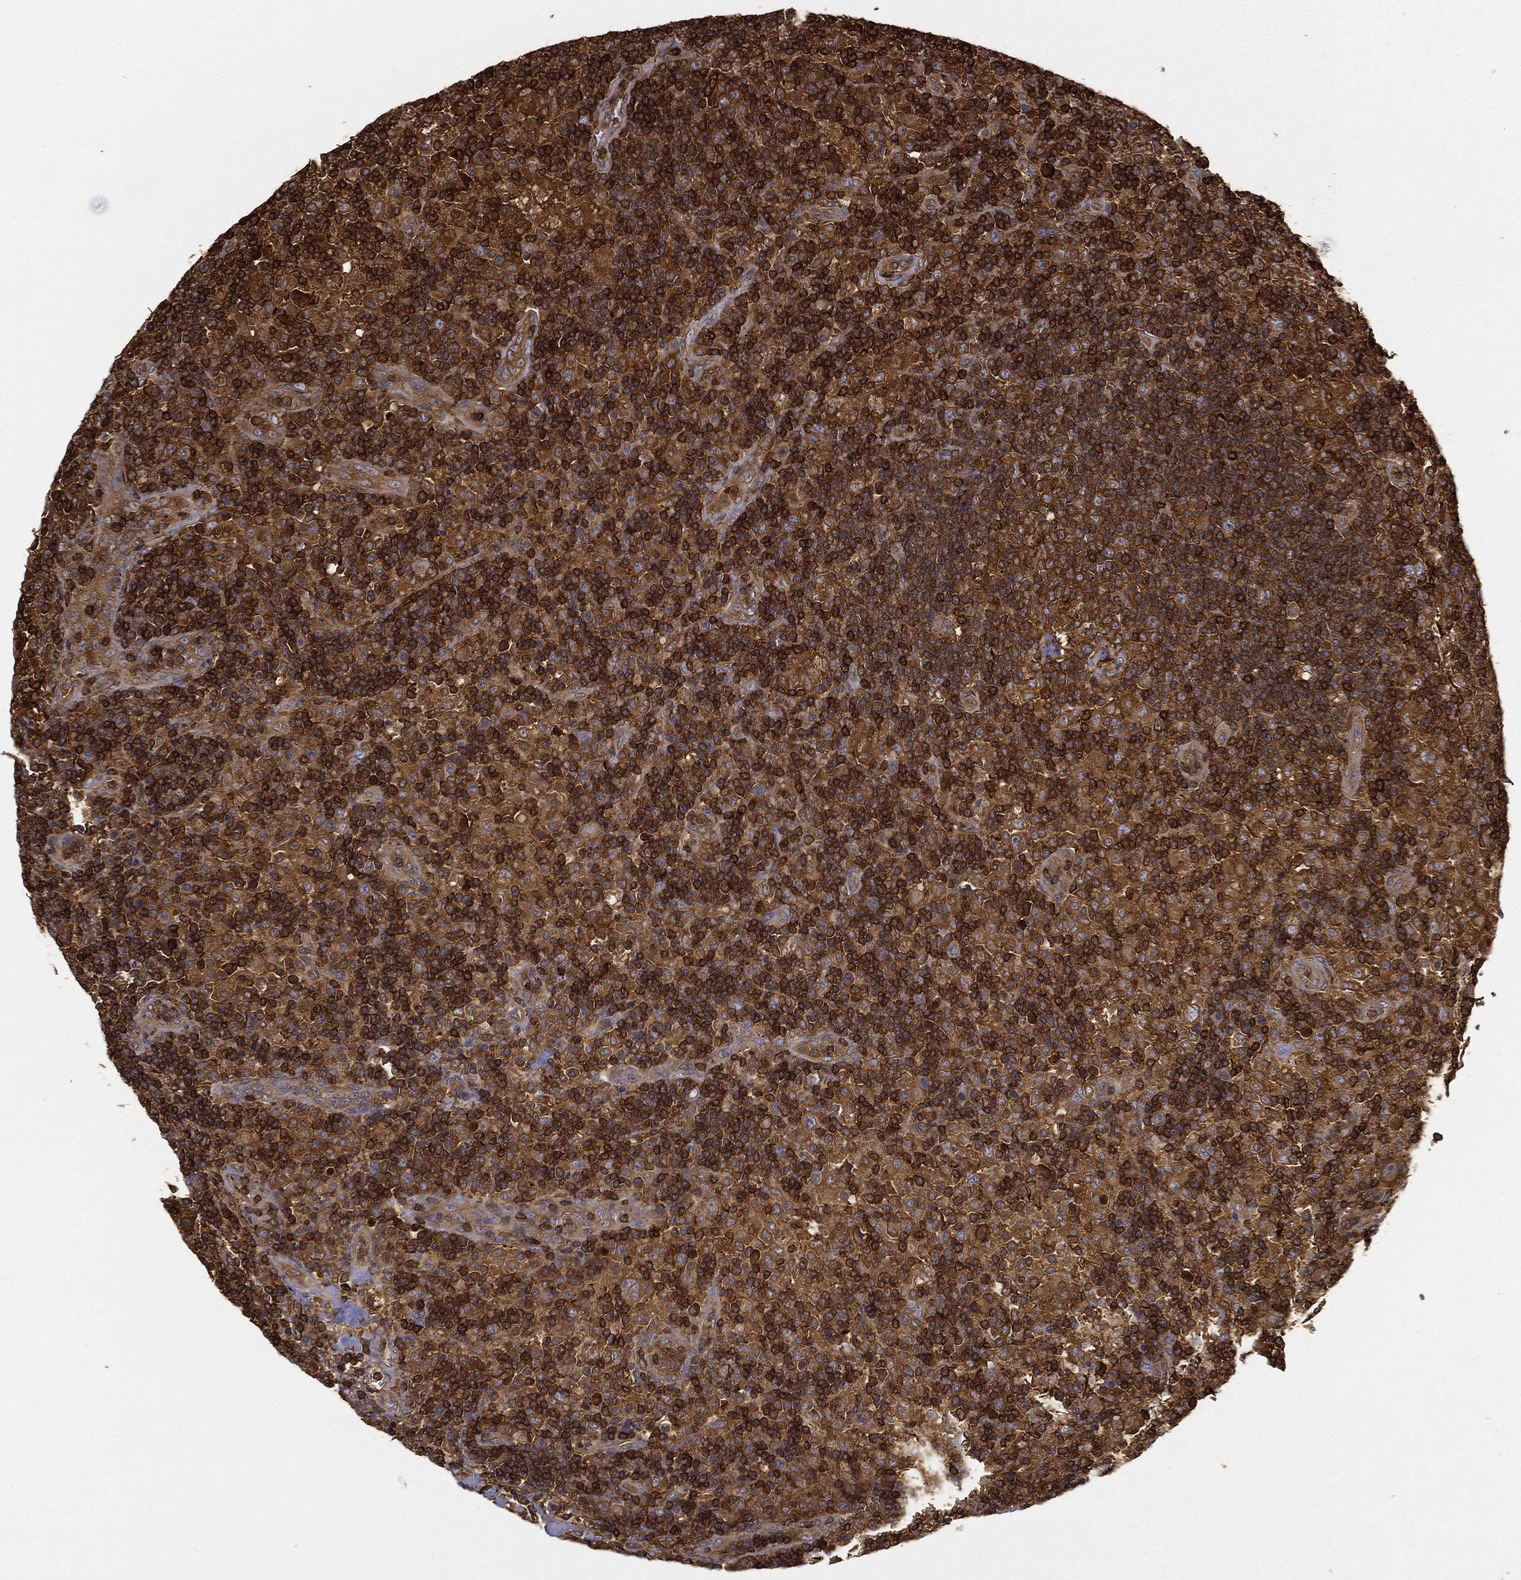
{"staining": {"intensity": "moderate", "quantity": ">75%", "location": "cytoplasmic/membranous"}, "tissue": "lymphoma", "cell_type": "Tumor cells", "image_type": "cancer", "snomed": [{"axis": "morphology", "description": "Hodgkin's disease, NOS"}, {"axis": "topography", "description": "Lymph node"}], "caption": "DAB (3,3'-diaminobenzidine) immunohistochemical staining of lymphoma displays moderate cytoplasmic/membranous protein expression in approximately >75% of tumor cells. Nuclei are stained in blue.", "gene": "WDR1", "patient": {"sex": "male", "age": 70}}